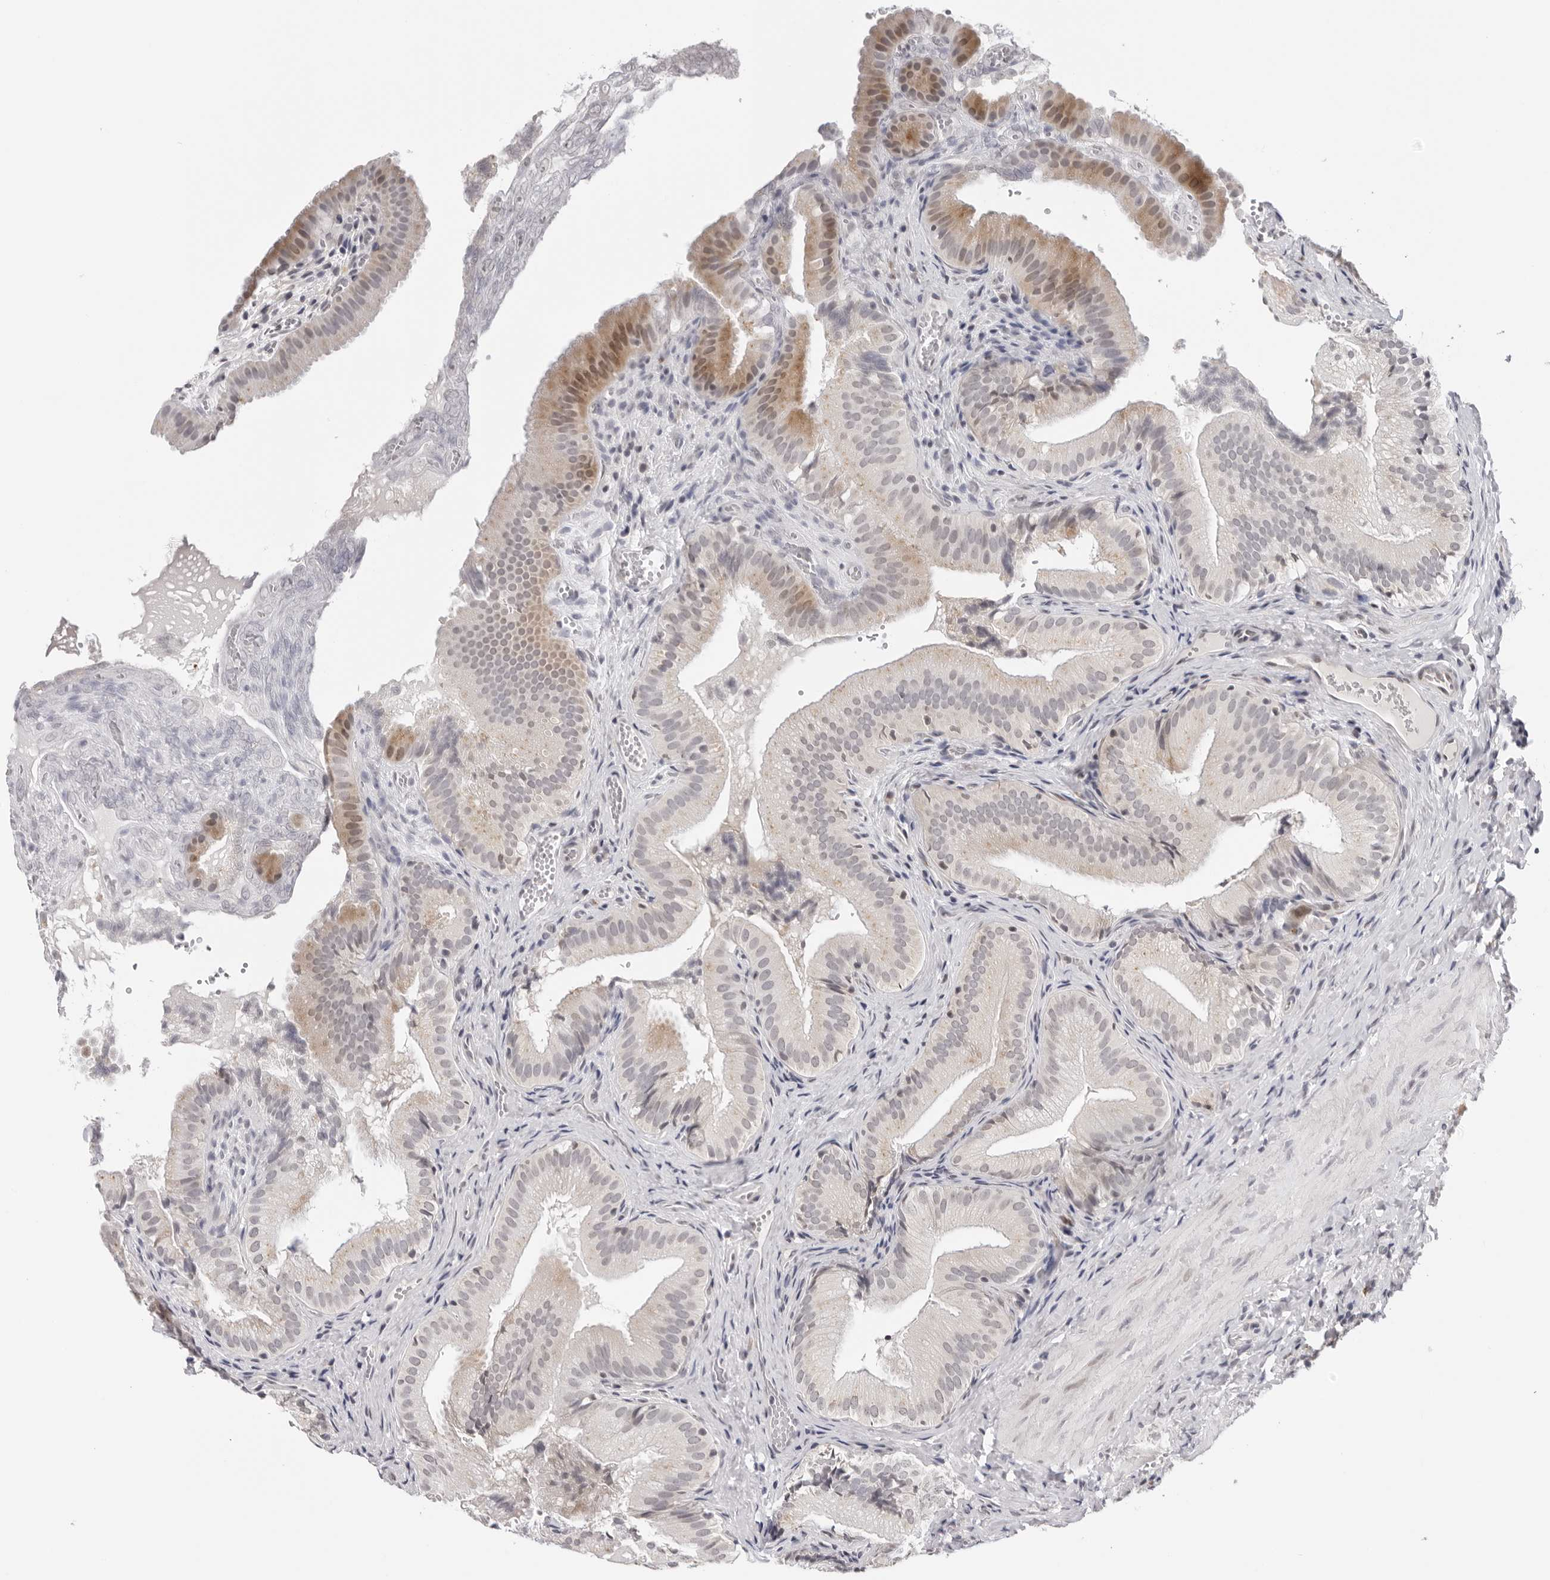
{"staining": {"intensity": "moderate", "quantity": "<25%", "location": "cytoplasmic/membranous,nuclear"}, "tissue": "gallbladder", "cell_type": "Glandular cells", "image_type": "normal", "snomed": [{"axis": "morphology", "description": "Normal tissue, NOS"}, {"axis": "topography", "description": "Gallbladder"}], "caption": "This histopathology image exhibits immunohistochemistry staining of unremarkable gallbladder, with low moderate cytoplasmic/membranous,nuclear staining in approximately <25% of glandular cells.", "gene": "PRUNE1", "patient": {"sex": "female", "age": 30}}